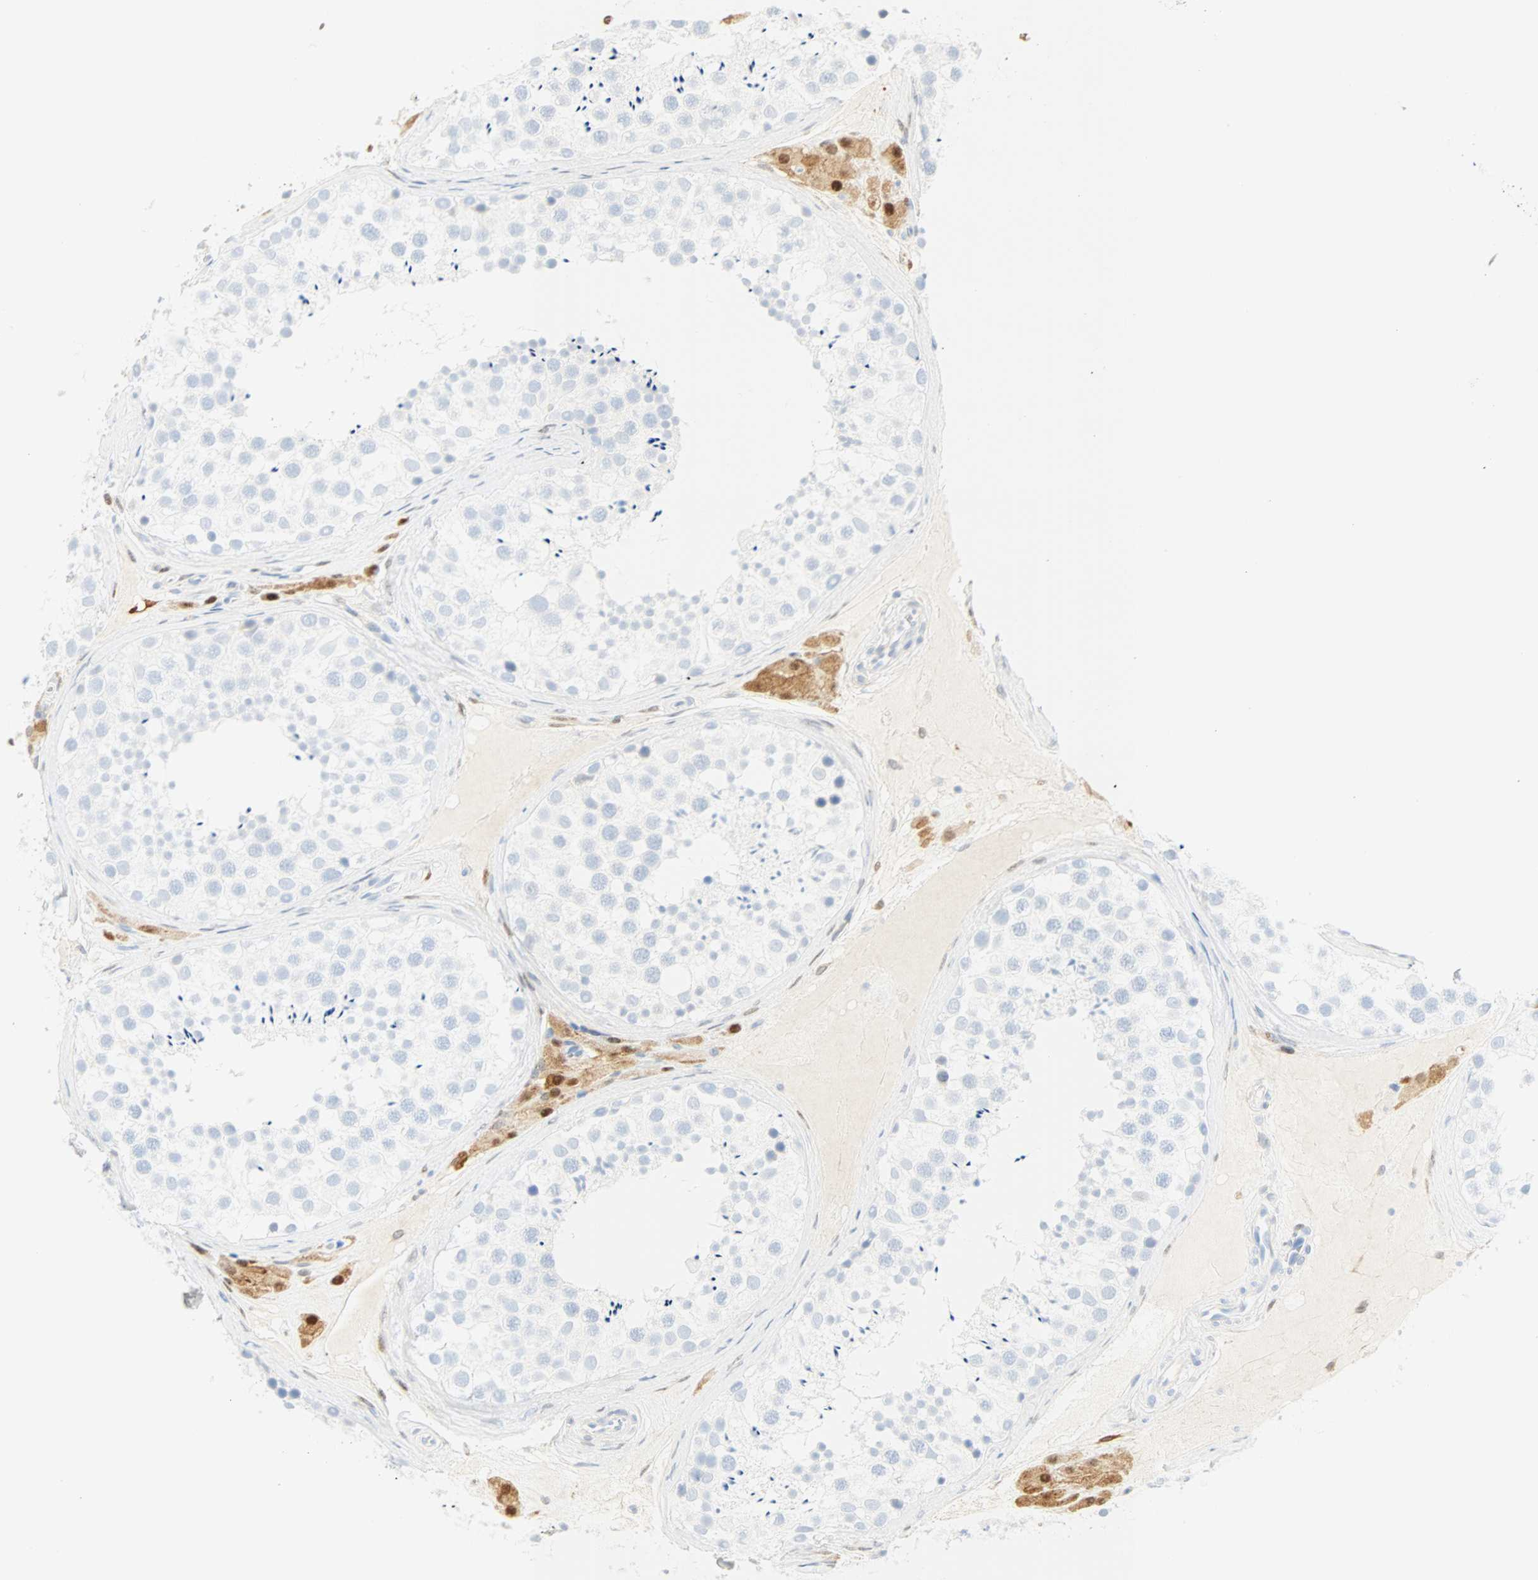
{"staining": {"intensity": "negative", "quantity": "none", "location": "none"}, "tissue": "testis", "cell_type": "Cells in seminiferous ducts", "image_type": "normal", "snomed": [{"axis": "morphology", "description": "Normal tissue, NOS"}, {"axis": "topography", "description": "Testis"}], "caption": "Protein analysis of benign testis shows no significant expression in cells in seminiferous ducts.", "gene": "SELENBP1", "patient": {"sex": "male", "age": 46}}